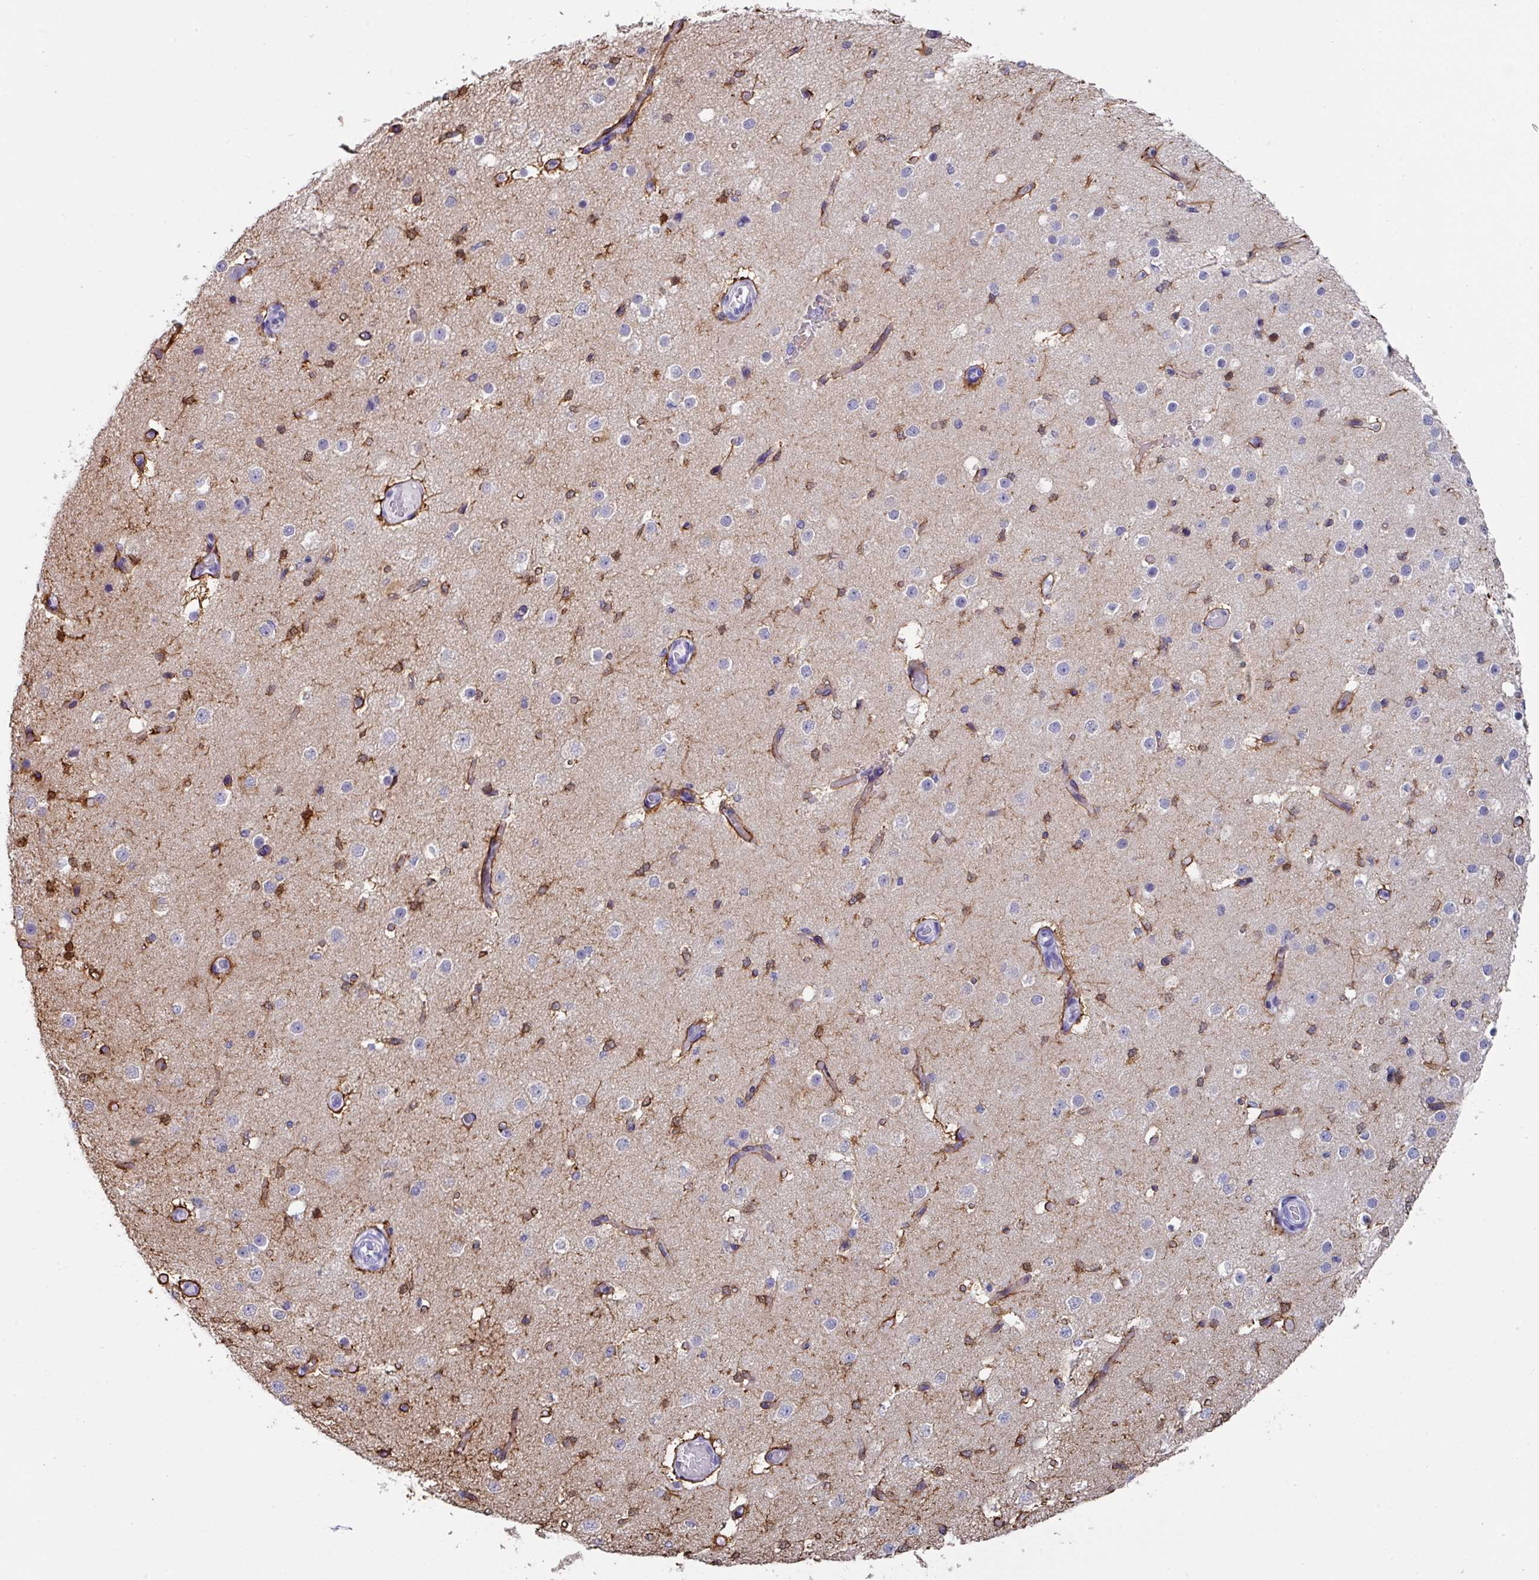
{"staining": {"intensity": "moderate", "quantity": "25%-75%", "location": "cytoplasmic/membranous"}, "tissue": "cerebral cortex", "cell_type": "Endothelial cells", "image_type": "normal", "snomed": [{"axis": "morphology", "description": "Normal tissue, NOS"}, {"axis": "morphology", "description": "Inflammation, NOS"}, {"axis": "topography", "description": "Cerebral cortex"}], "caption": "Normal cerebral cortex reveals moderate cytoplasmic/membranous expression in about 25%-75% of endothelial cells.", "gene": "PEX10", "patient": {"sex": "male", "age": 6}}